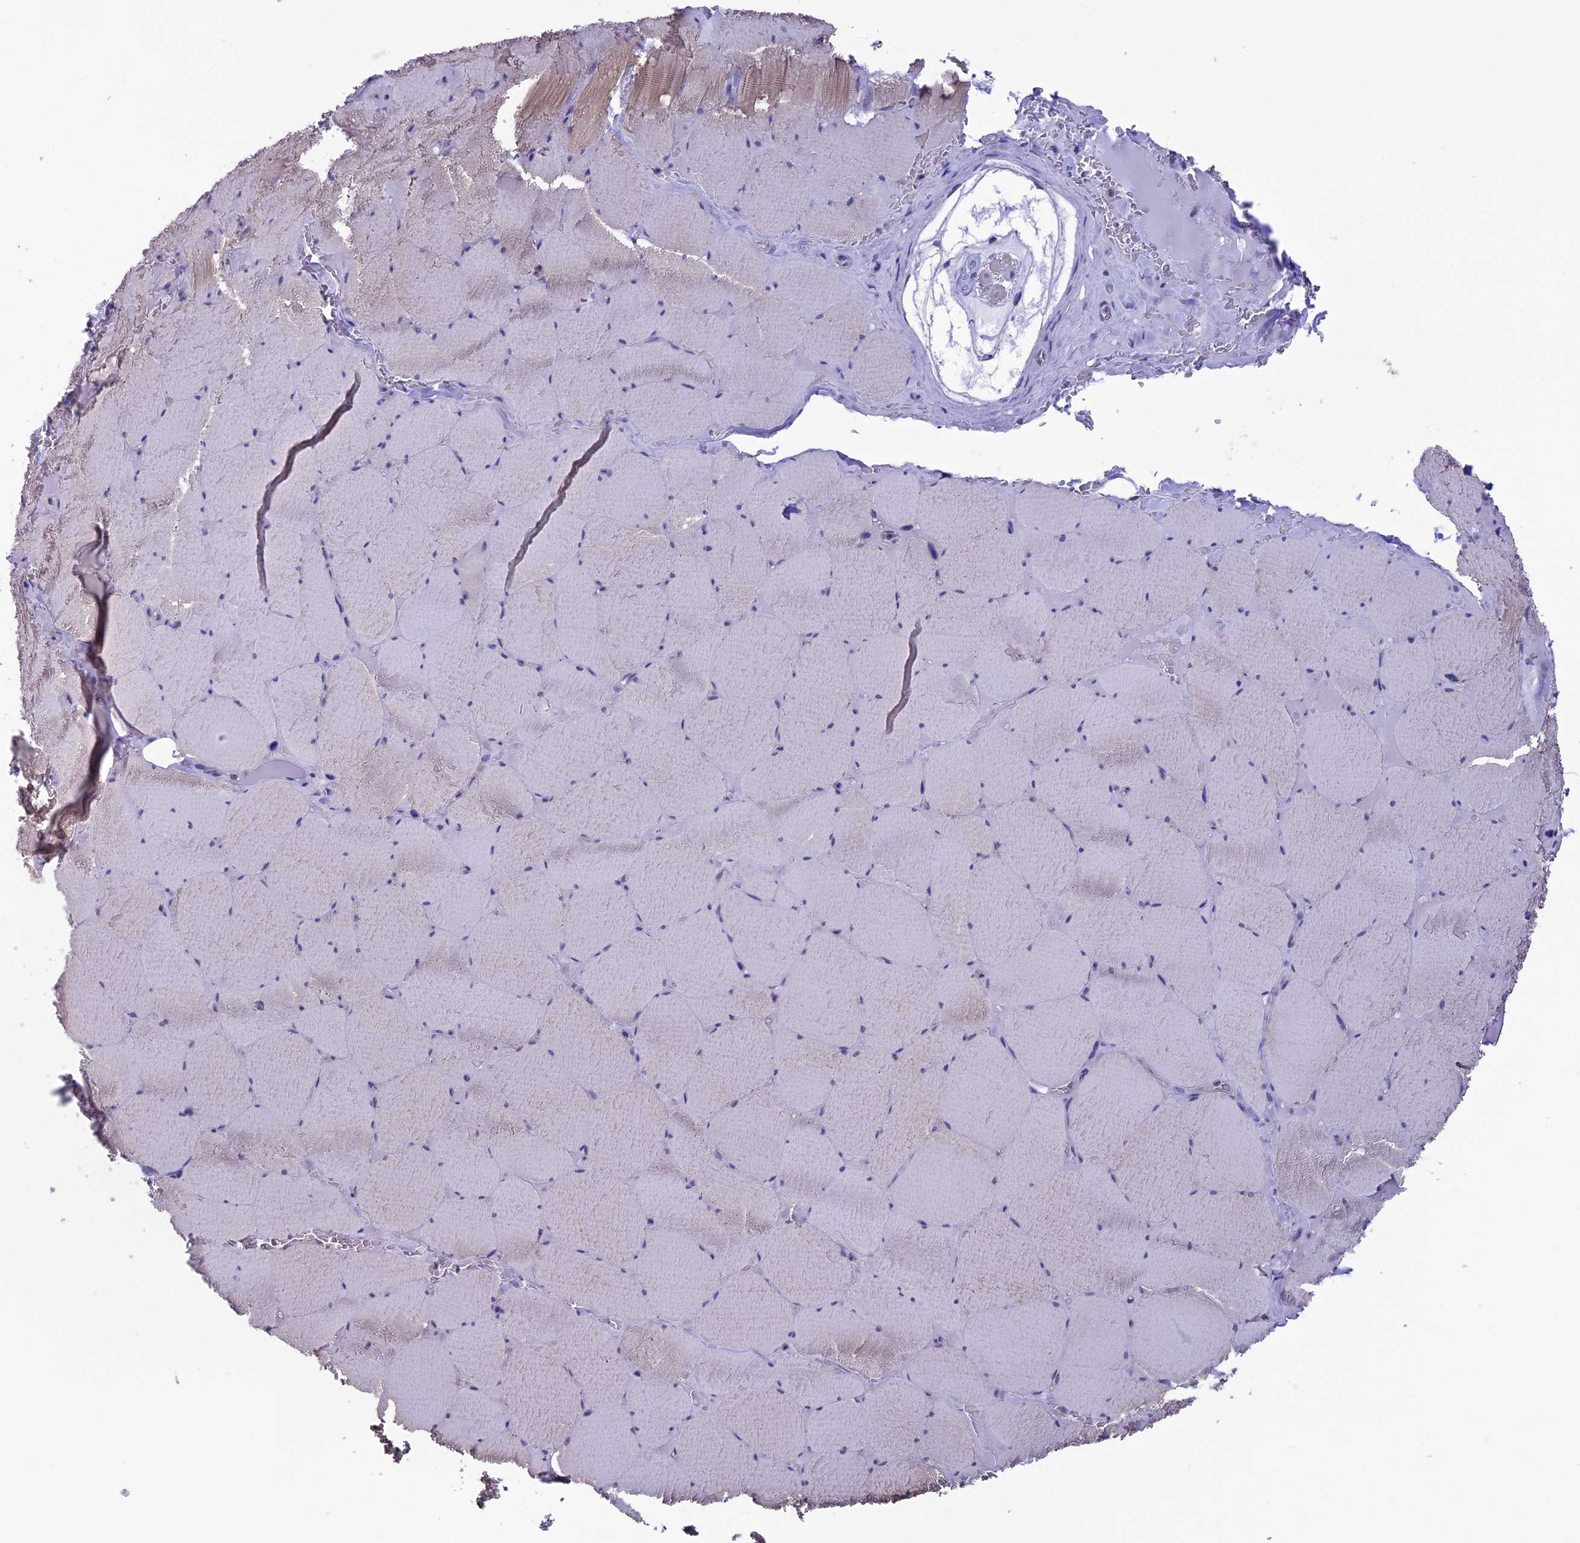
{"staining": {"intensity": "weak", "quantity": "25%-75%", "location": "cytoplasmic/membranous"}, "tissue": "skeletal muscle", "cell_type": "Myocytes", "image_type": "normal", "snomed": [{"axis": "morphology", "description": "Normal tissue, NOS"}, {"axis": "topography", "description": "Skeletal muscle"}, {"axis": "topography", "description": "Head-Neck"}], "caption": "Immunohistochemical staining of benign skeletal muscle reveals low levels of weak cytoplasmic/membranous positivity in approximately 25%-75% of myocytes.", "gene": "SLC1A6", "patient": {"sex": "male", "age": 66}}